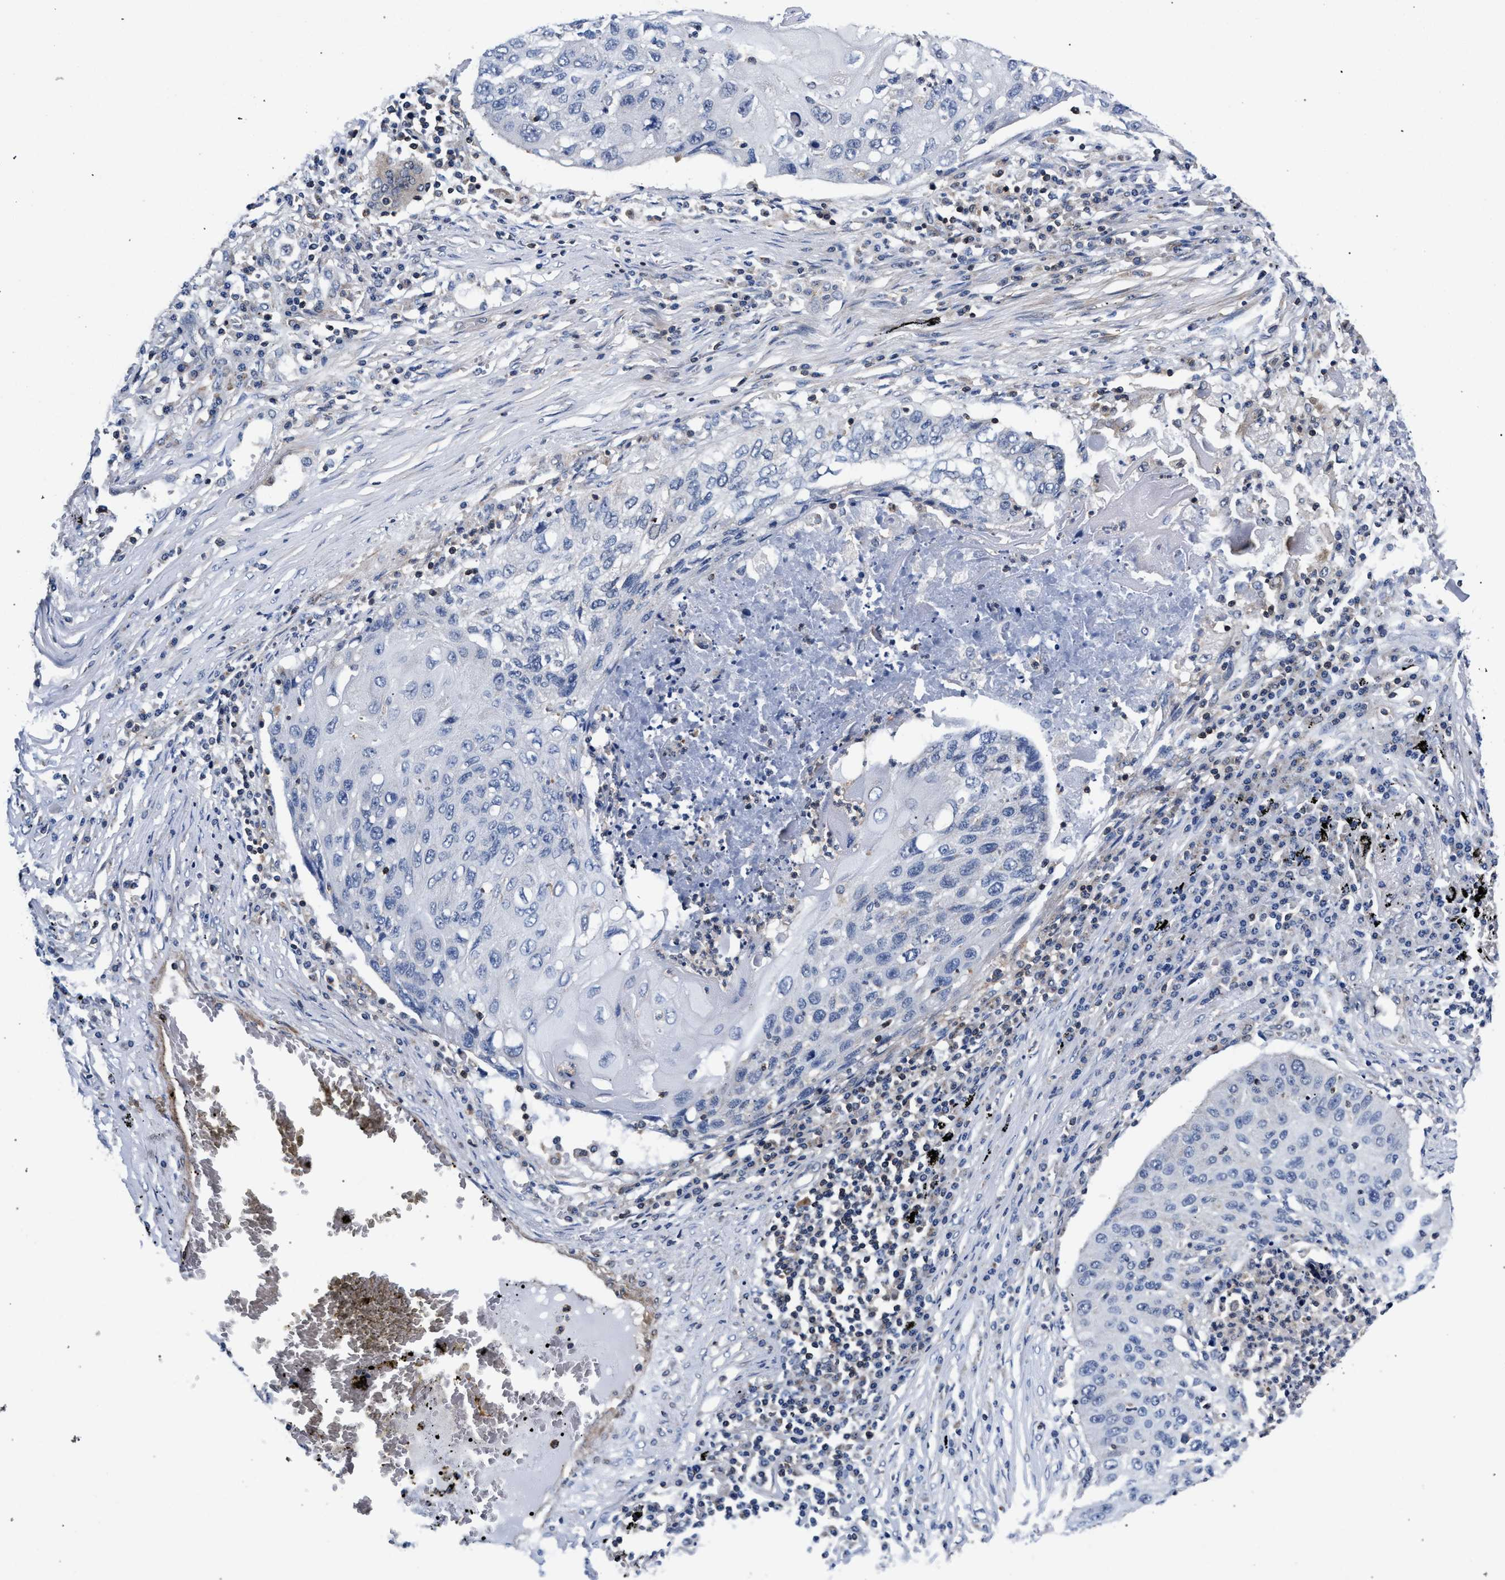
{"staining": {"intensity": "negative", "quantity": "none", "location": "none"}, "tissue": "lung cancer", "cell_type": "Tumor cells", "image_type": "cancer", "snomed": [{"axis": "morphology", "description": "Squamous cell carcinoma, NOS"}, {"axis": "topography", "description": "Lung"}], "caption": "The immunohistochemistry (IHC) histopathology image has no significant positivity in tumor cells of lung cancer tissue.", "gene": "LASP1", "patient": {"sex": "female", "age": 63}}